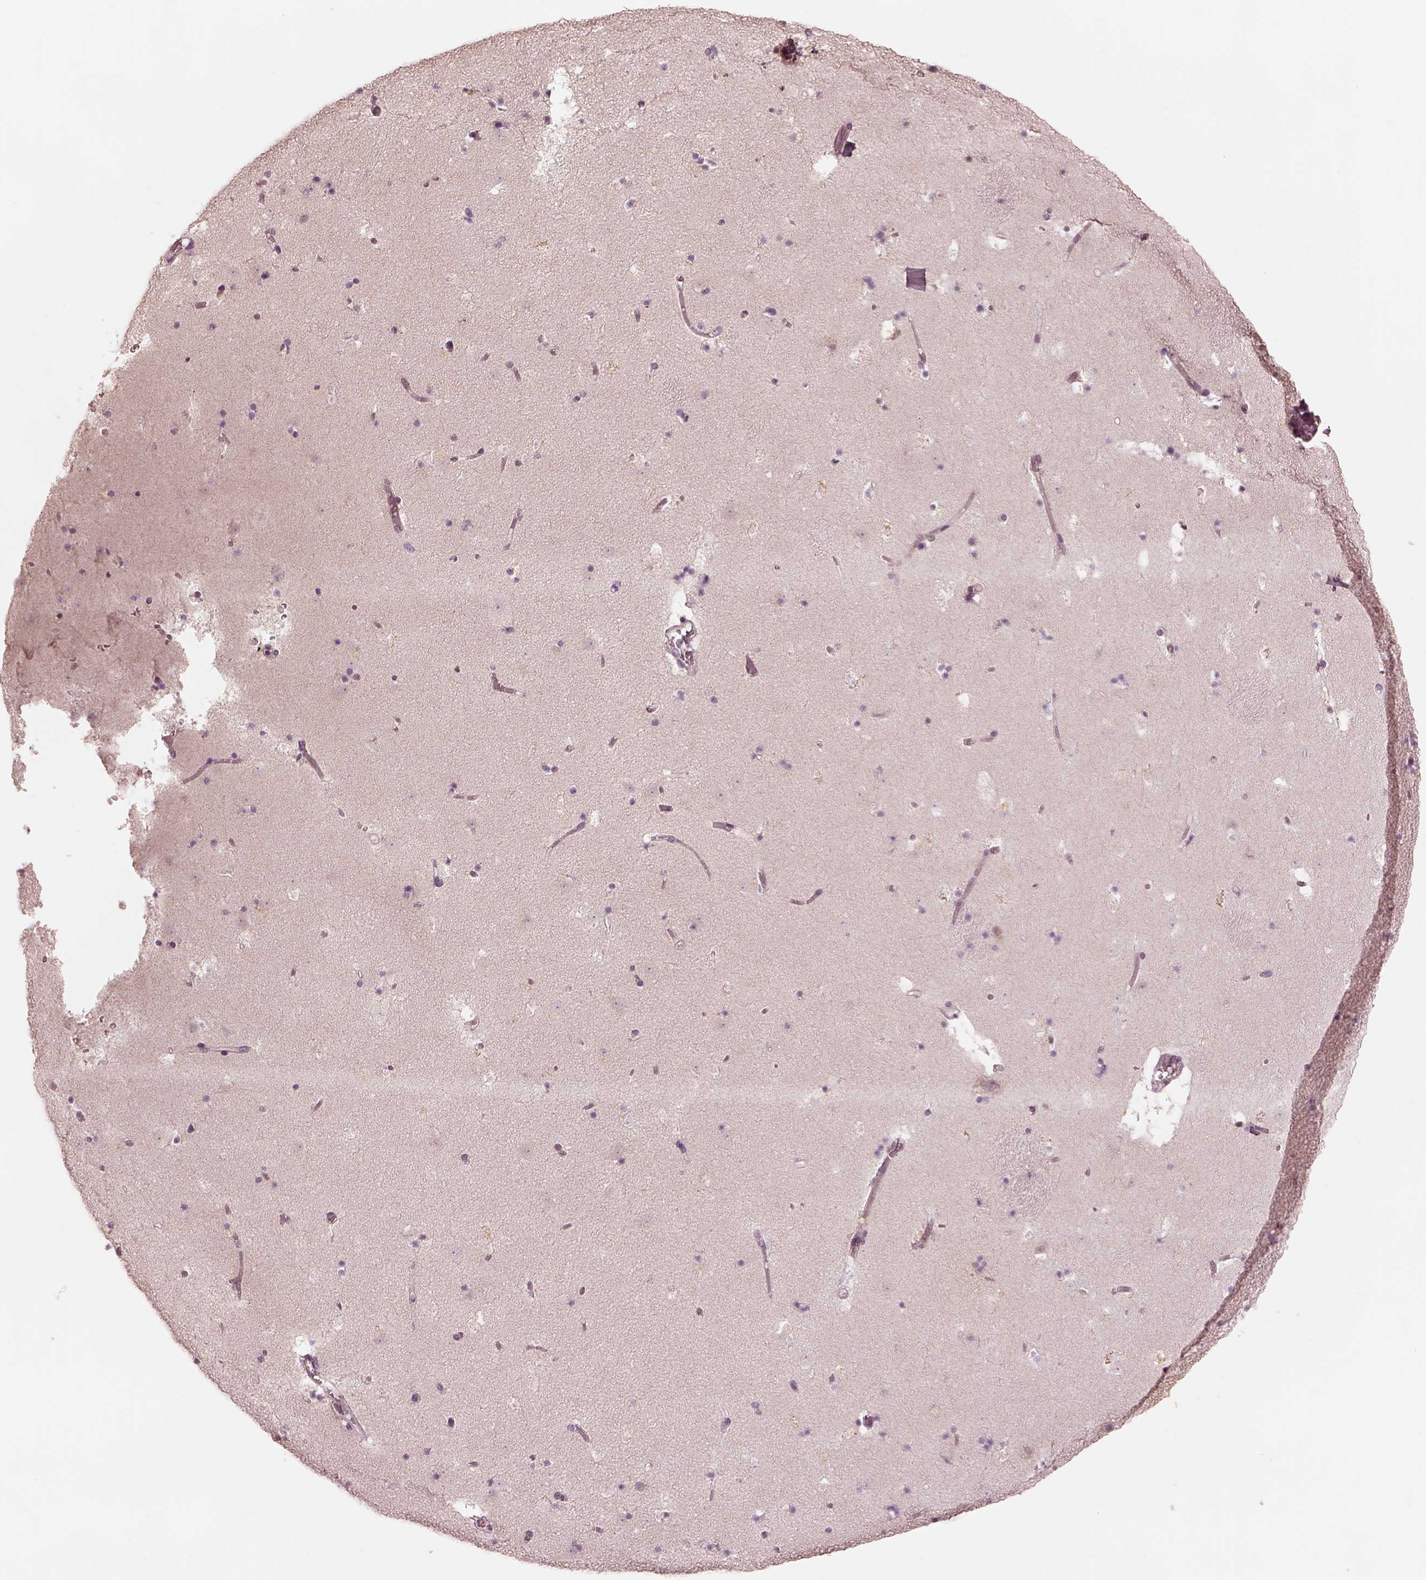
{"staining": {"intensity": "negative", "quantity": "none", "location": "none"}, "tissue": "caudate", "cell_type": "Glial cells", "image_type": "normal", "snomed": [{"axis": "morphology", "description": "Normal tissue, NOS"}, {"axis": "topography", "description": "Lateral ventricle wall"}], "caption": "Caudate stained for a protein using IHC reveals no expression glial cells.", "gene": "PRKACG", "patient": {"sex": "female", "age": 42}}